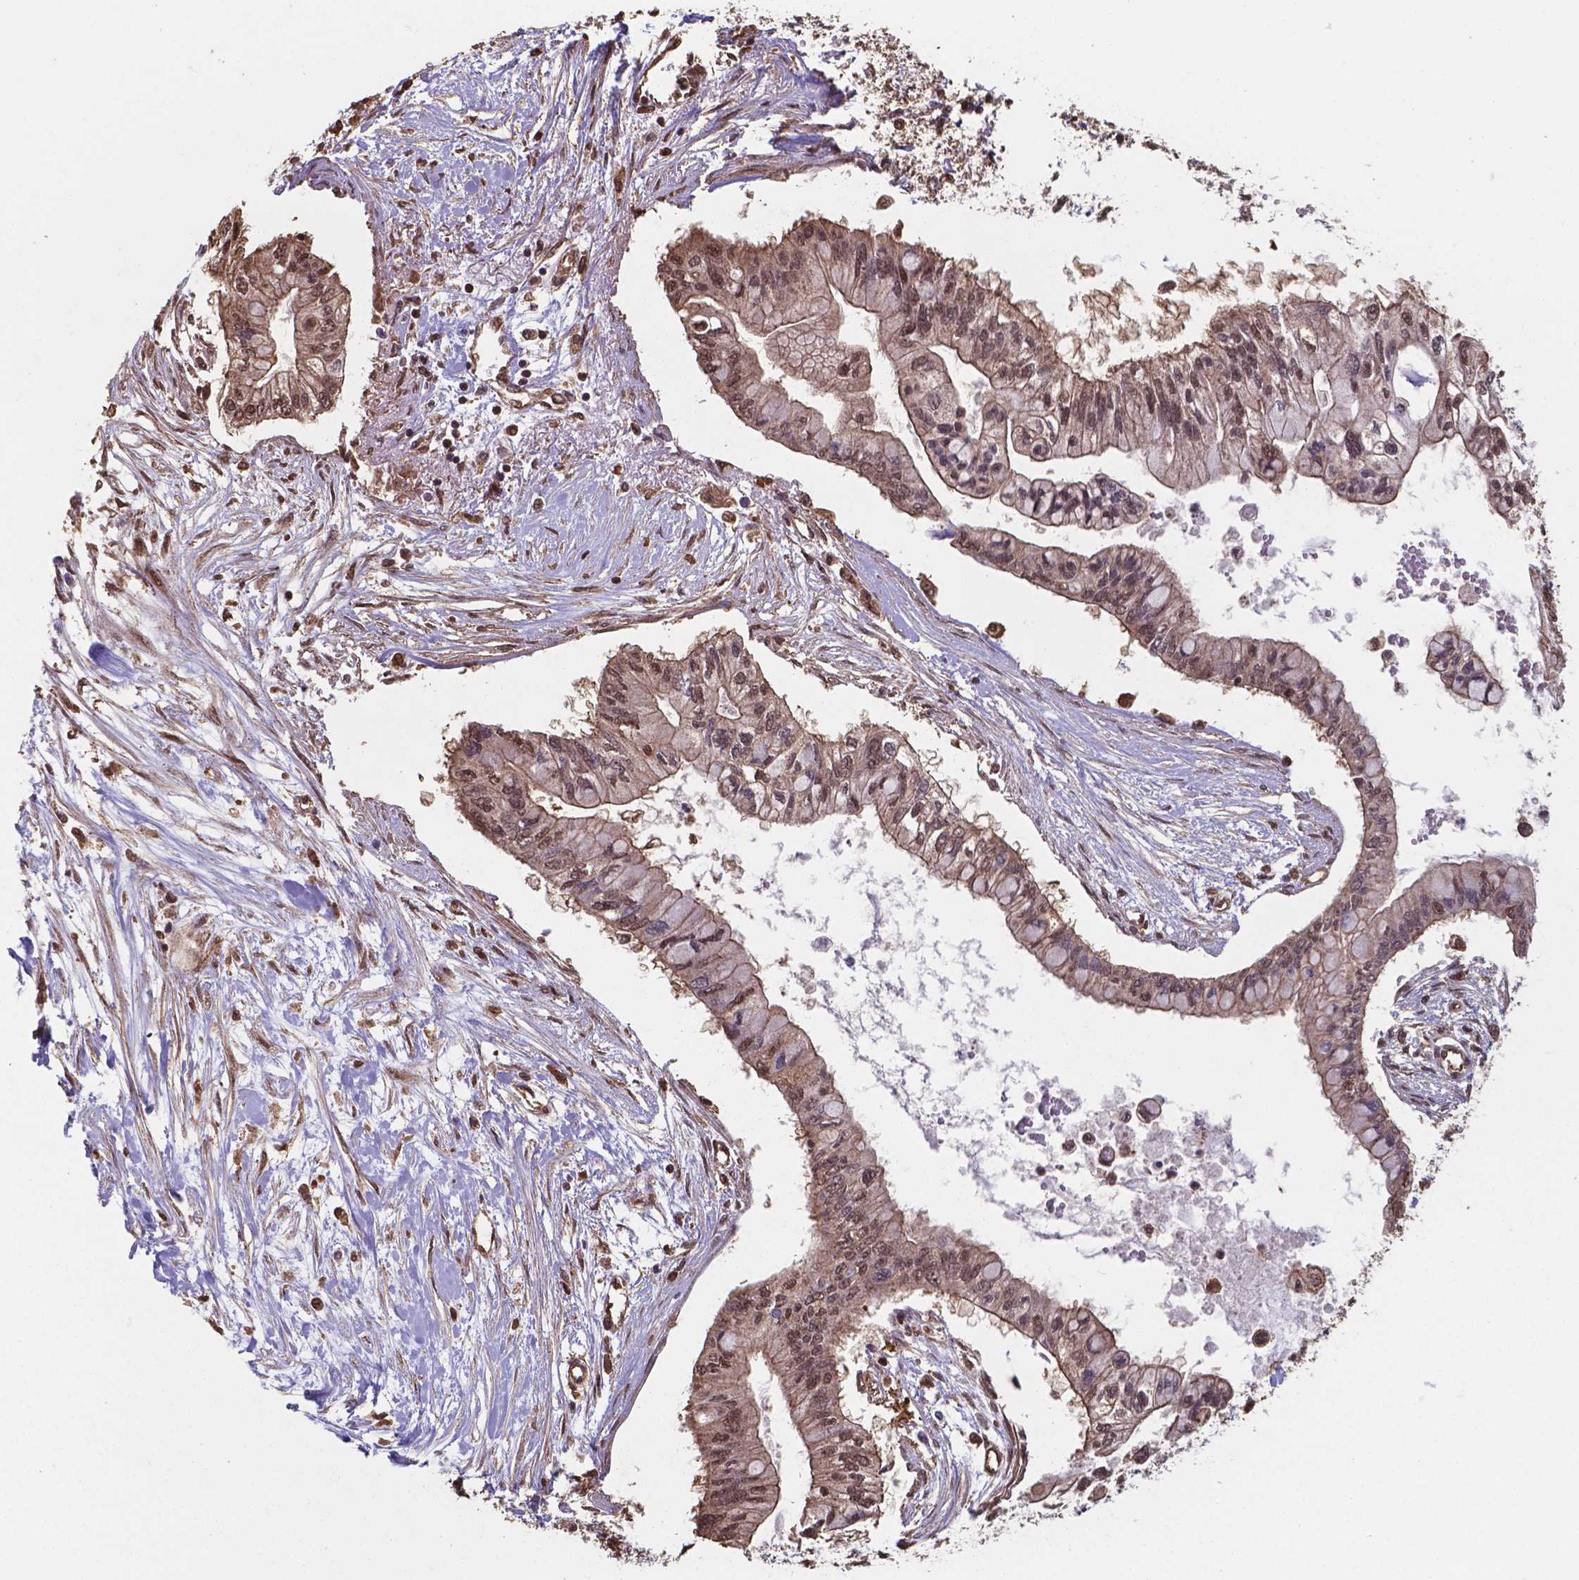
{"staining": {"intensity": "moderate", "quantity": ">75%", "location": "cytoplasmic/membranous,nuclear"}, "tissue": "pancreatic cancer", "cell_type": "Tumor cells", "image_type": "cancer", "snomed": [{"axis": "morphology", "description": "Adenocarcinoma, NOS"}, {"axis": "topography", "description": "Pancreas"}], "caption": "The histopathology image shows staining of pancreatic cancer, revealing moderate cytoplasmic/membranous and nuclear protein positivity (brown color) within tumor cells.", "gene": "CHP2", "patient": {"sex": "female", "age": 77}}